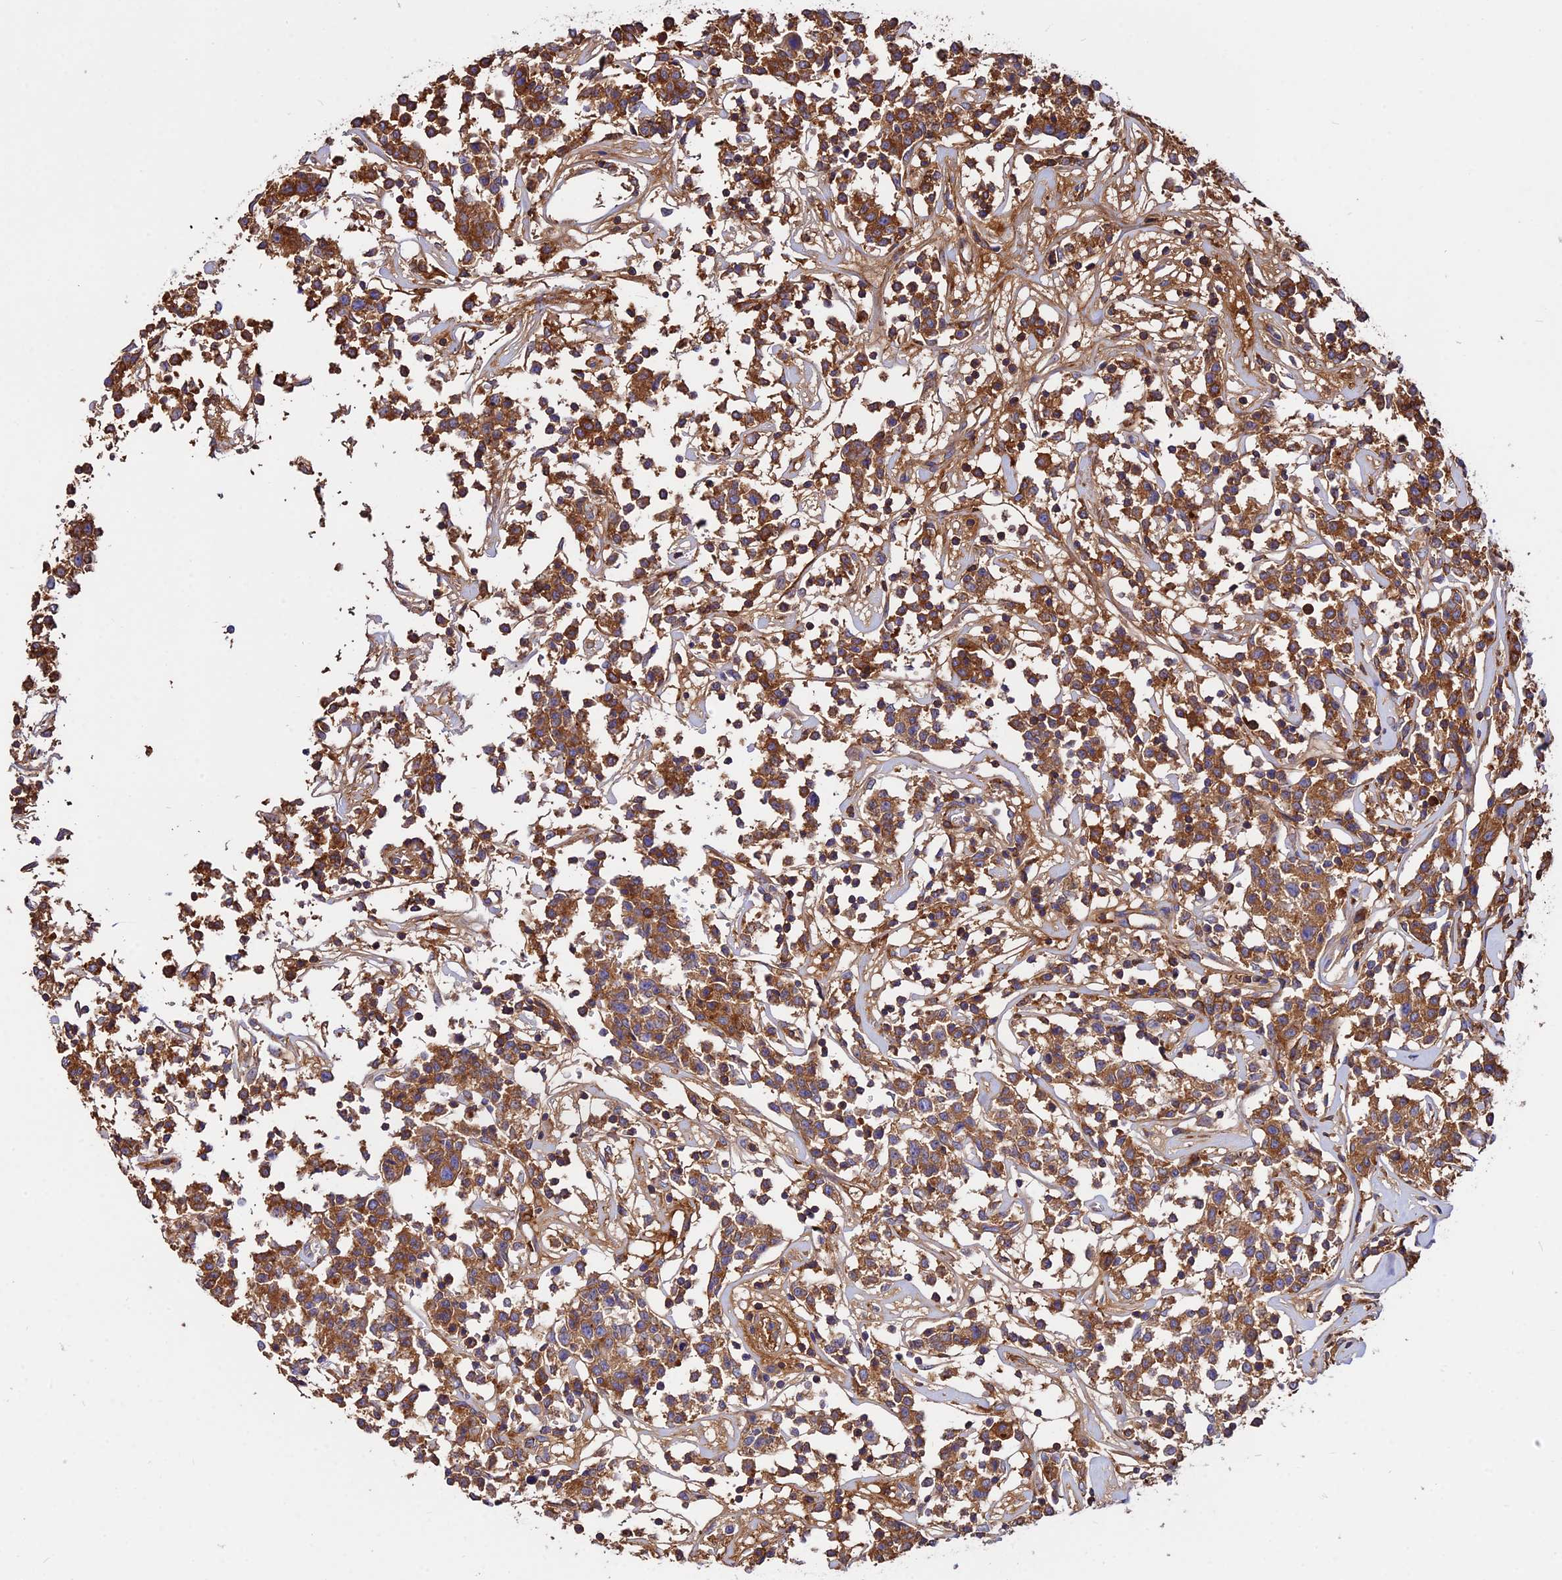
{"staining": {"intensity": "strong", "quantity": ">75%", "location": "cytoplasmic/membranous"}, "tissue": "lymphoma", "cell_type": "Tumor cells", "image_type": "cancer", "snomed": [{"axis": "morphology", "description": "Malignant lymphoma, non-Hodgkin's type, Low grade"}, {"axis": "topography", "description": "Small intestine"}], "caption": "Low-grade malignant lymphoma, non-Hodgkin's type stained with a protein marker reveals strong staining in tumor cells.", "gene": "PYM1", "patient": {"sex": "female", "age": 59}}